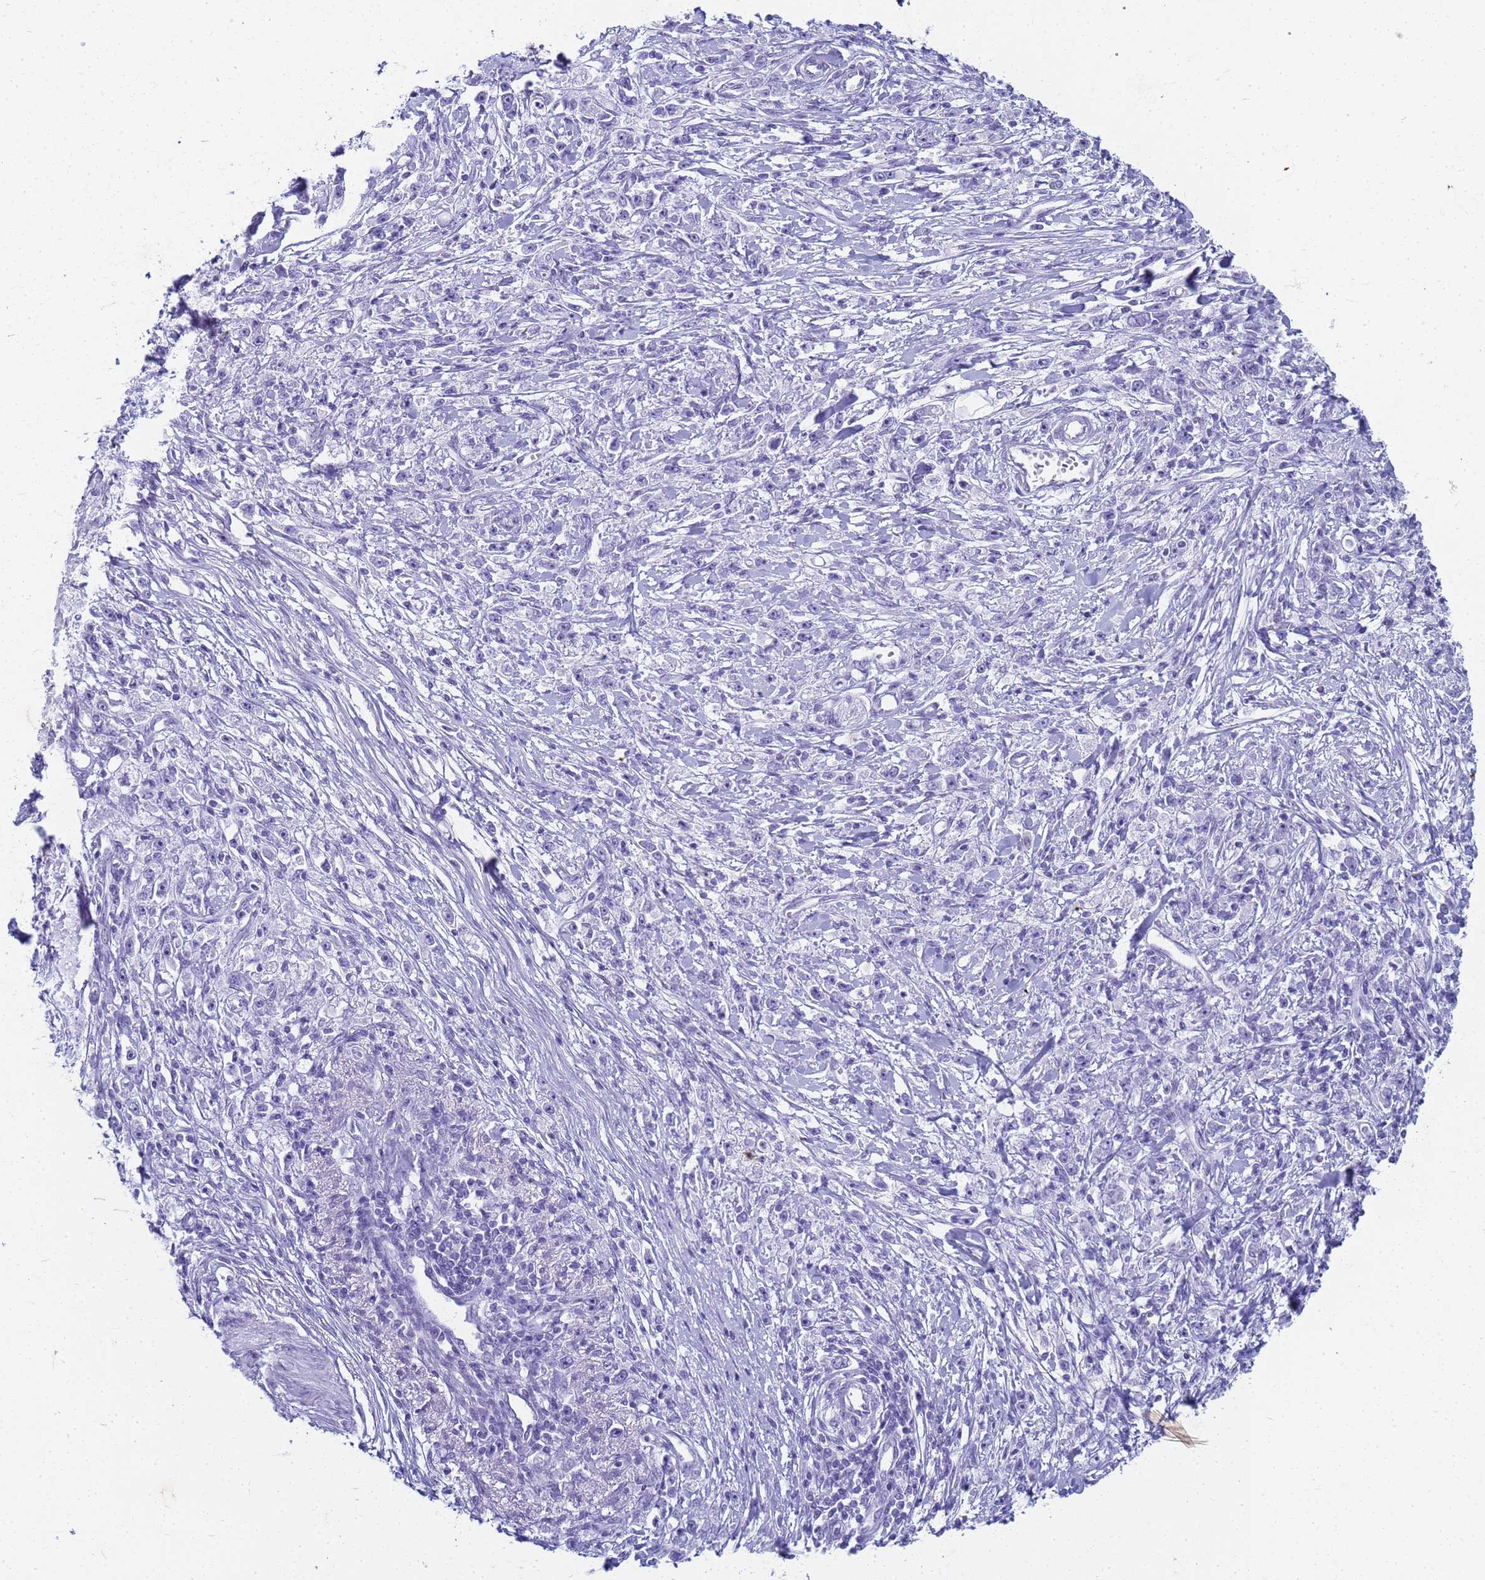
{"staining": {"intensity": "negative", "quantity": "none", "location": "none"}, "tissue": "stomach cancer", "cell_type": "Tumor cells", "image_type": "cancer", "snomed": [{"axis": "morphology", "description": "Adenocarcinoma, NOS"}, {"axis": "topography", "description": "Stomach"}], "caption": "IHC of human stomach cancer (adenocarcinoma) reveals no expression in tumor cells.", "gene": "SLC7A9", "patient": {"sex": "female", "age": 59}}